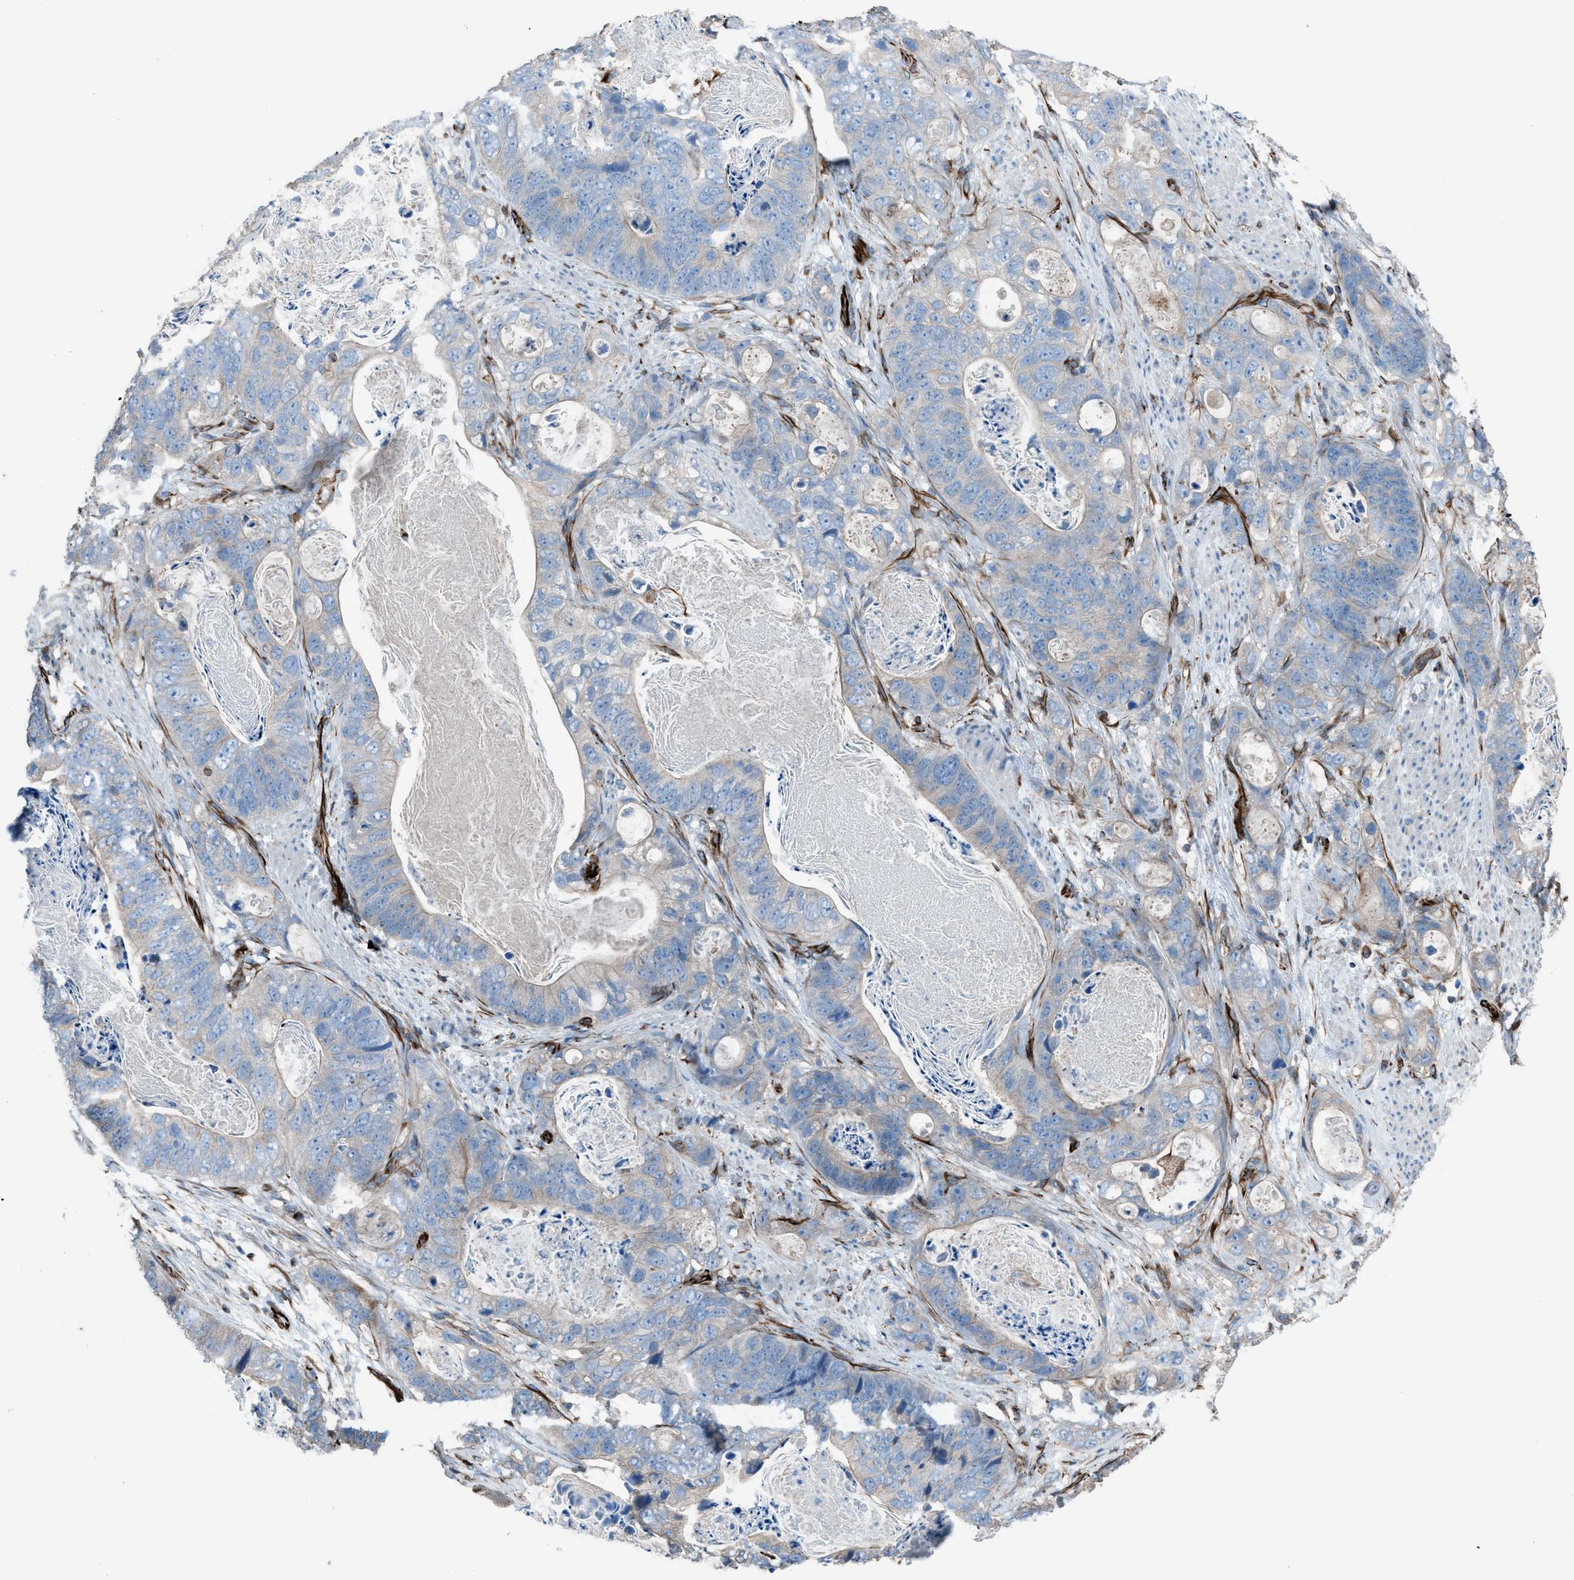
{"staining": {"intensity": "weak", "quantity": "<25%", "location": "cytoplasmic/membranous"}, "tissue": "stomach cancer", "cell_type": "Tumor cells", "image_type": "cancer", "snomed": [{"axis": "morphology", "description": "Adenocarcinoma, NOS"}, {"axis": "topography", "description": "Stomach"}], "caption": "There is no significant staining in tumor cells of stomach adenocarcinoma.", "gene": "CABP7", "patient": {"sex": "female", "age": 89}}